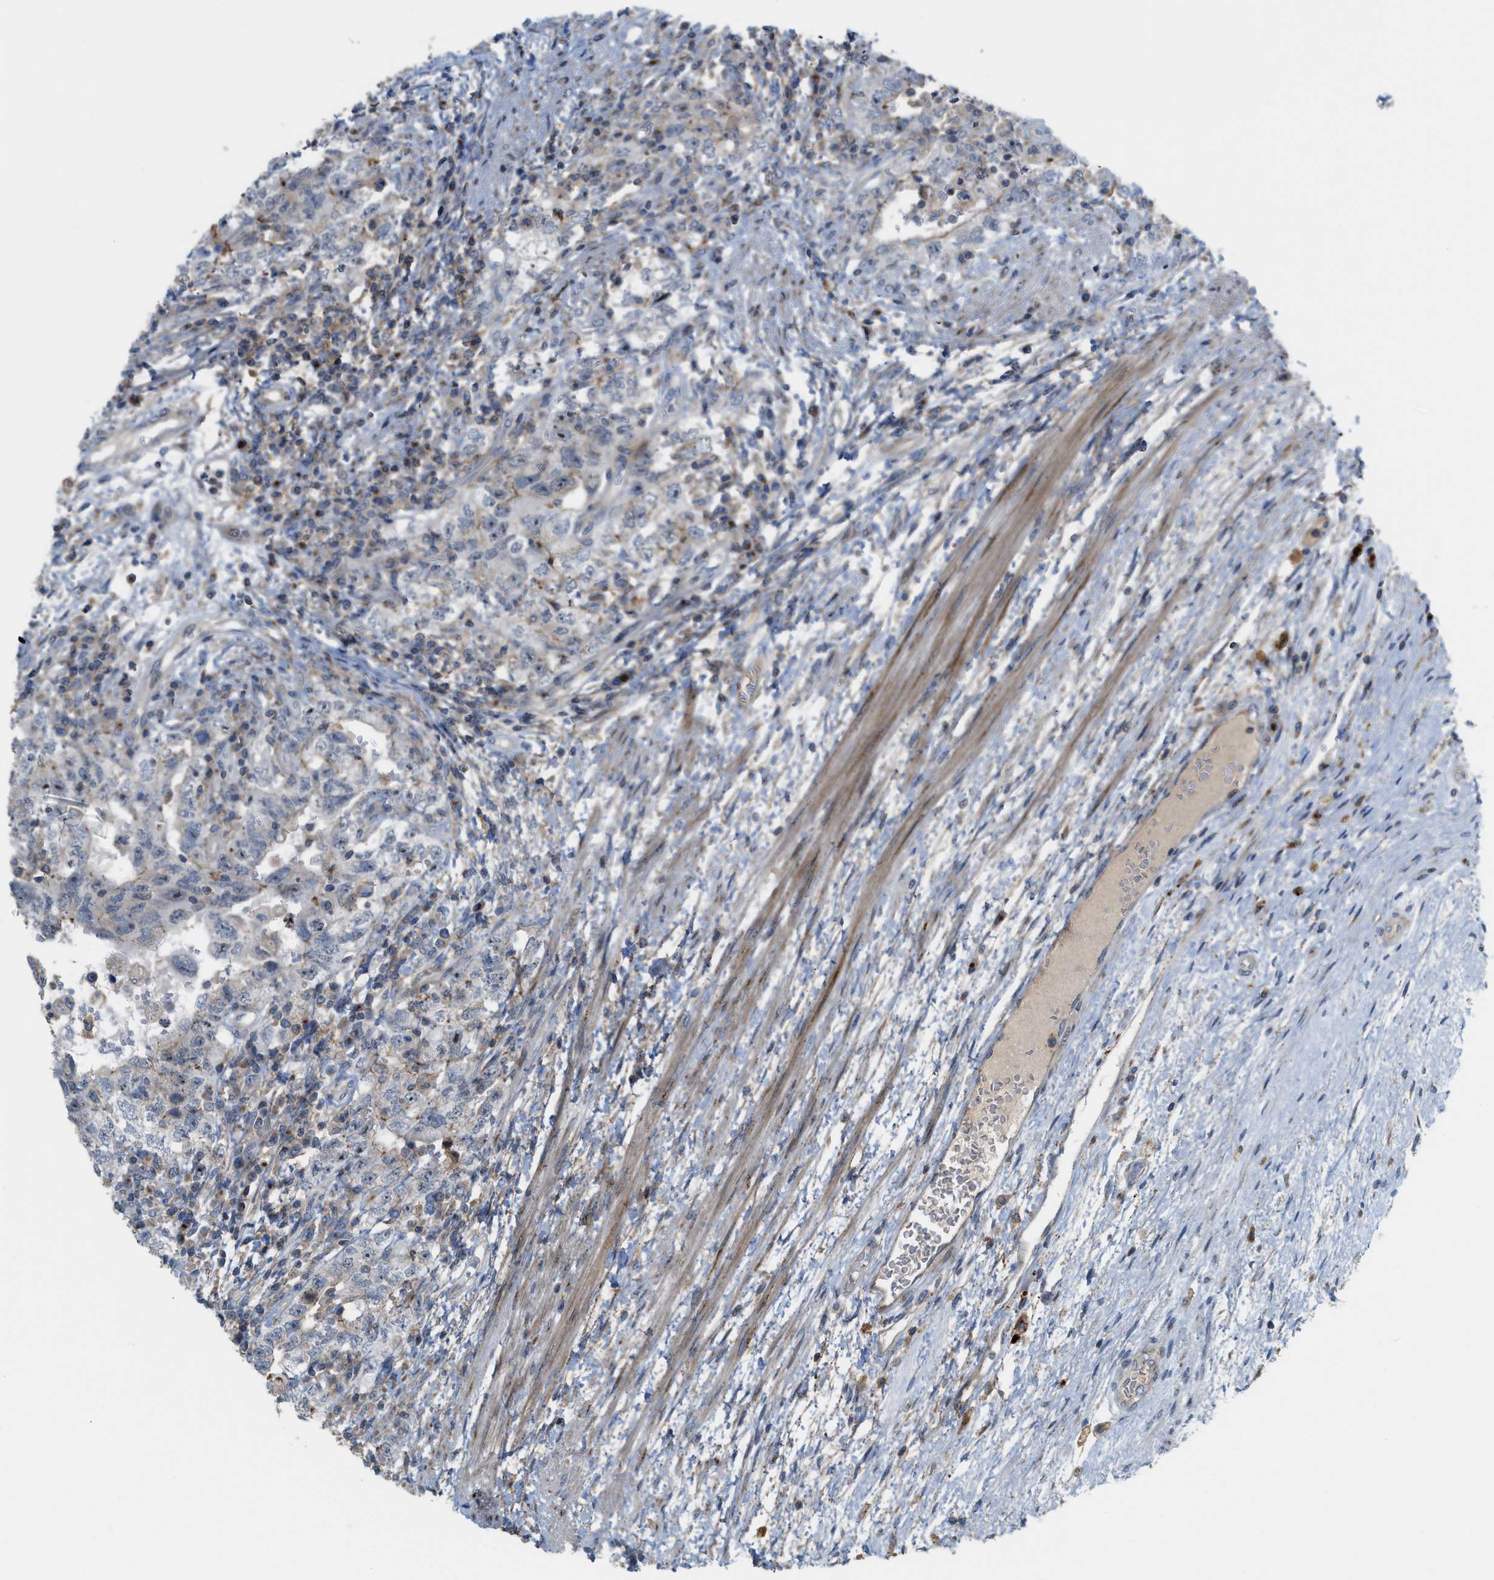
{"staining": {"intensity": "negative", "quantity": "none", "location": "none"}, "tissue": "testis cancer", "cell_type": "Tumor cells", "image_type": "cancer", "snomed": [{"axis": "morphology", "description": "Carcinoma, Embryonal, NOS"}, {"axis": "topography", "description": "Testis"}], "caption": "DAB (3,3'-diaminobenzidine) immunohistochemical staining of human embryonal carcinoma (testis) displays no significant staining in tumor cells.", "gene": "DIPK1A", "patient": {"sex": "male", "age": 26}}